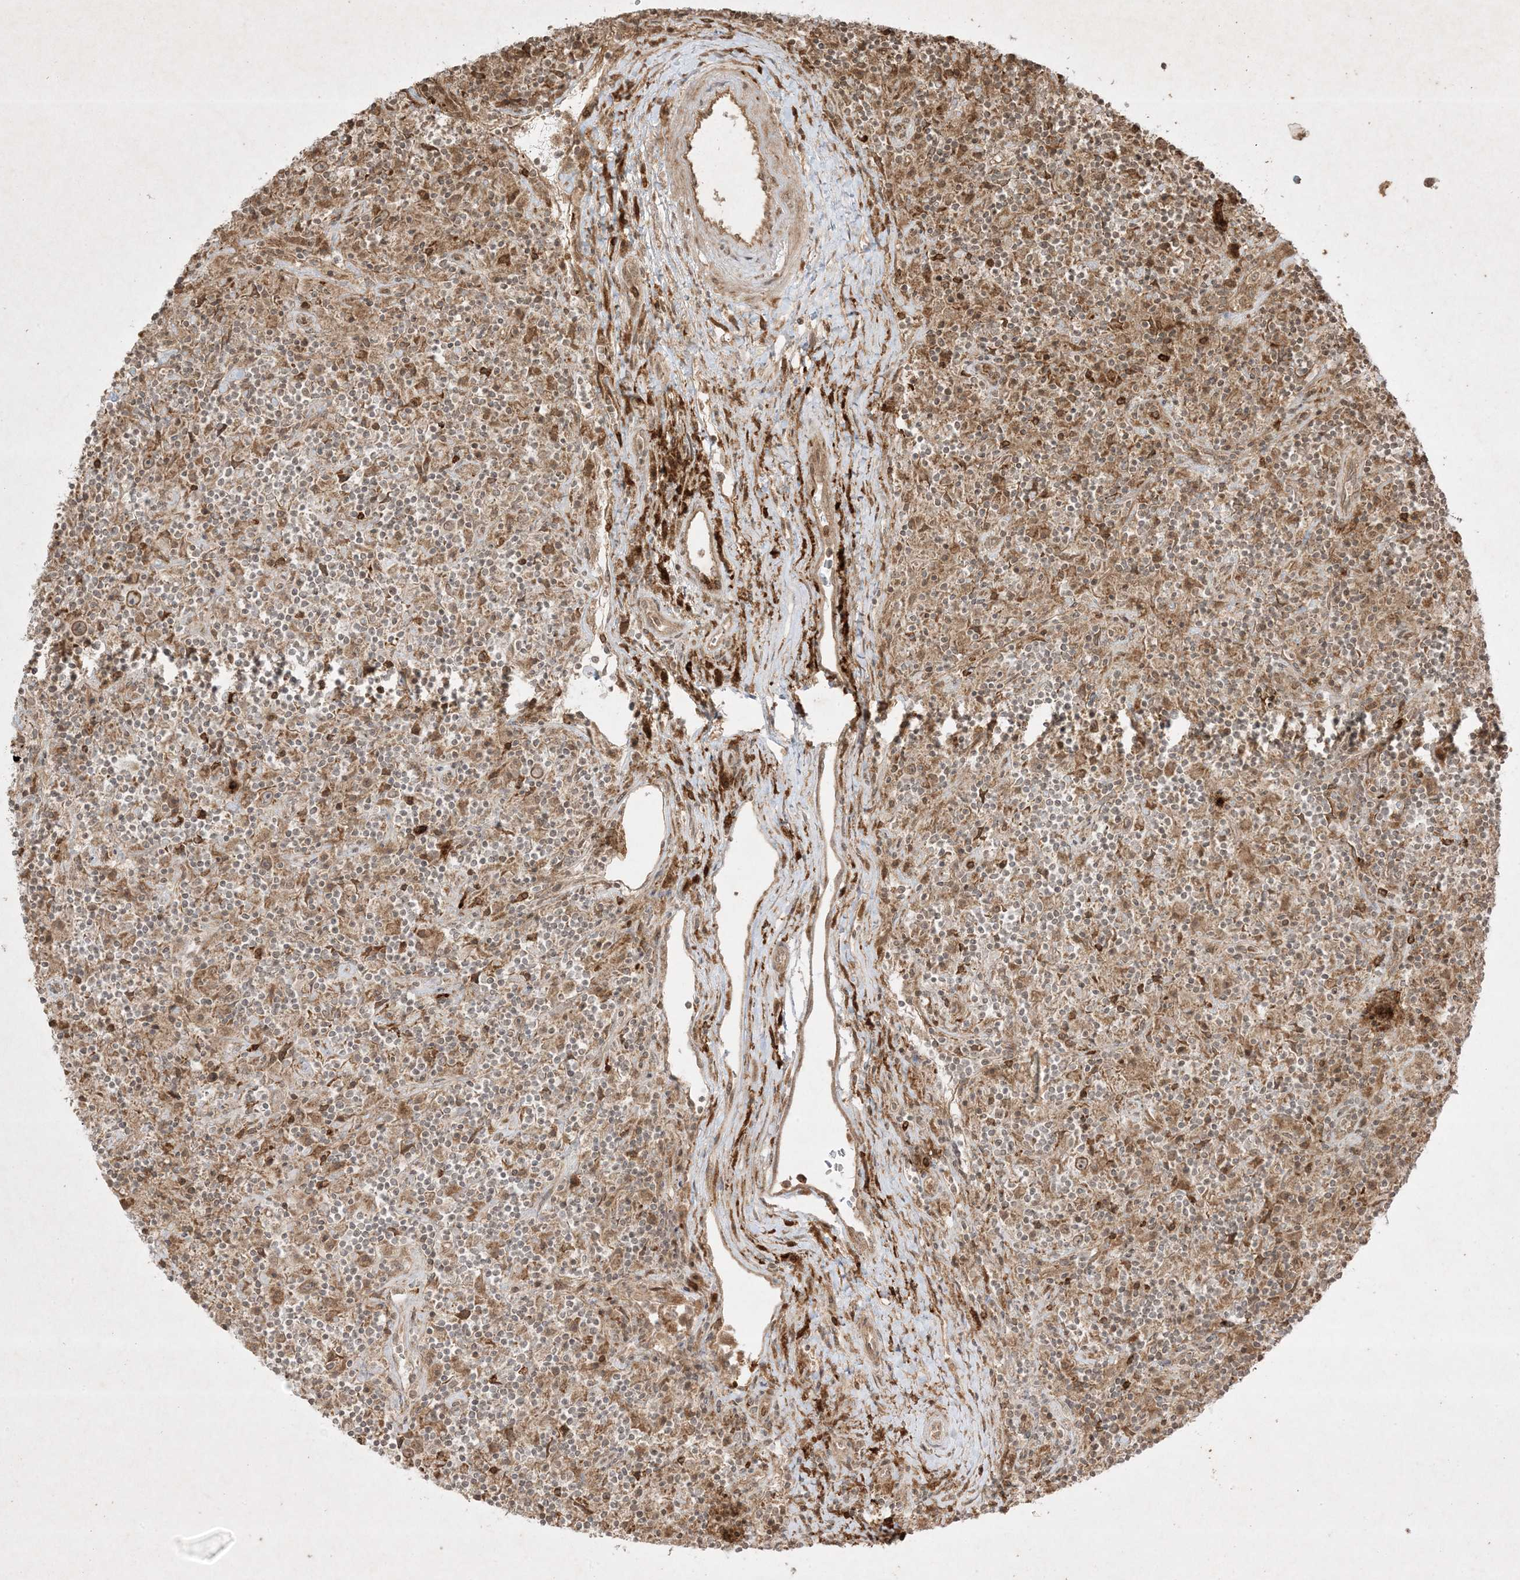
{"staining": {"intensity": "moderate", "quantity": "<25%", "location": "cytoplasmic/membranous"}, "tissue": "lymphoma", "cell_type": "Tumor cells", "image_type": "cancer", "snomed": [{"axis": "morphology", "description": "Hodgkin's disease, NOS"}, {"axis": "topography", "description": "Lymph node"}], "caption": "Protein staining of Hodgkin's disease tissue displays moderate cytoplasmic/membranous expression in approximately <25% of tumor cells.", "gene": "PTK6", "patient": {"sex": "male", "age": 70}}